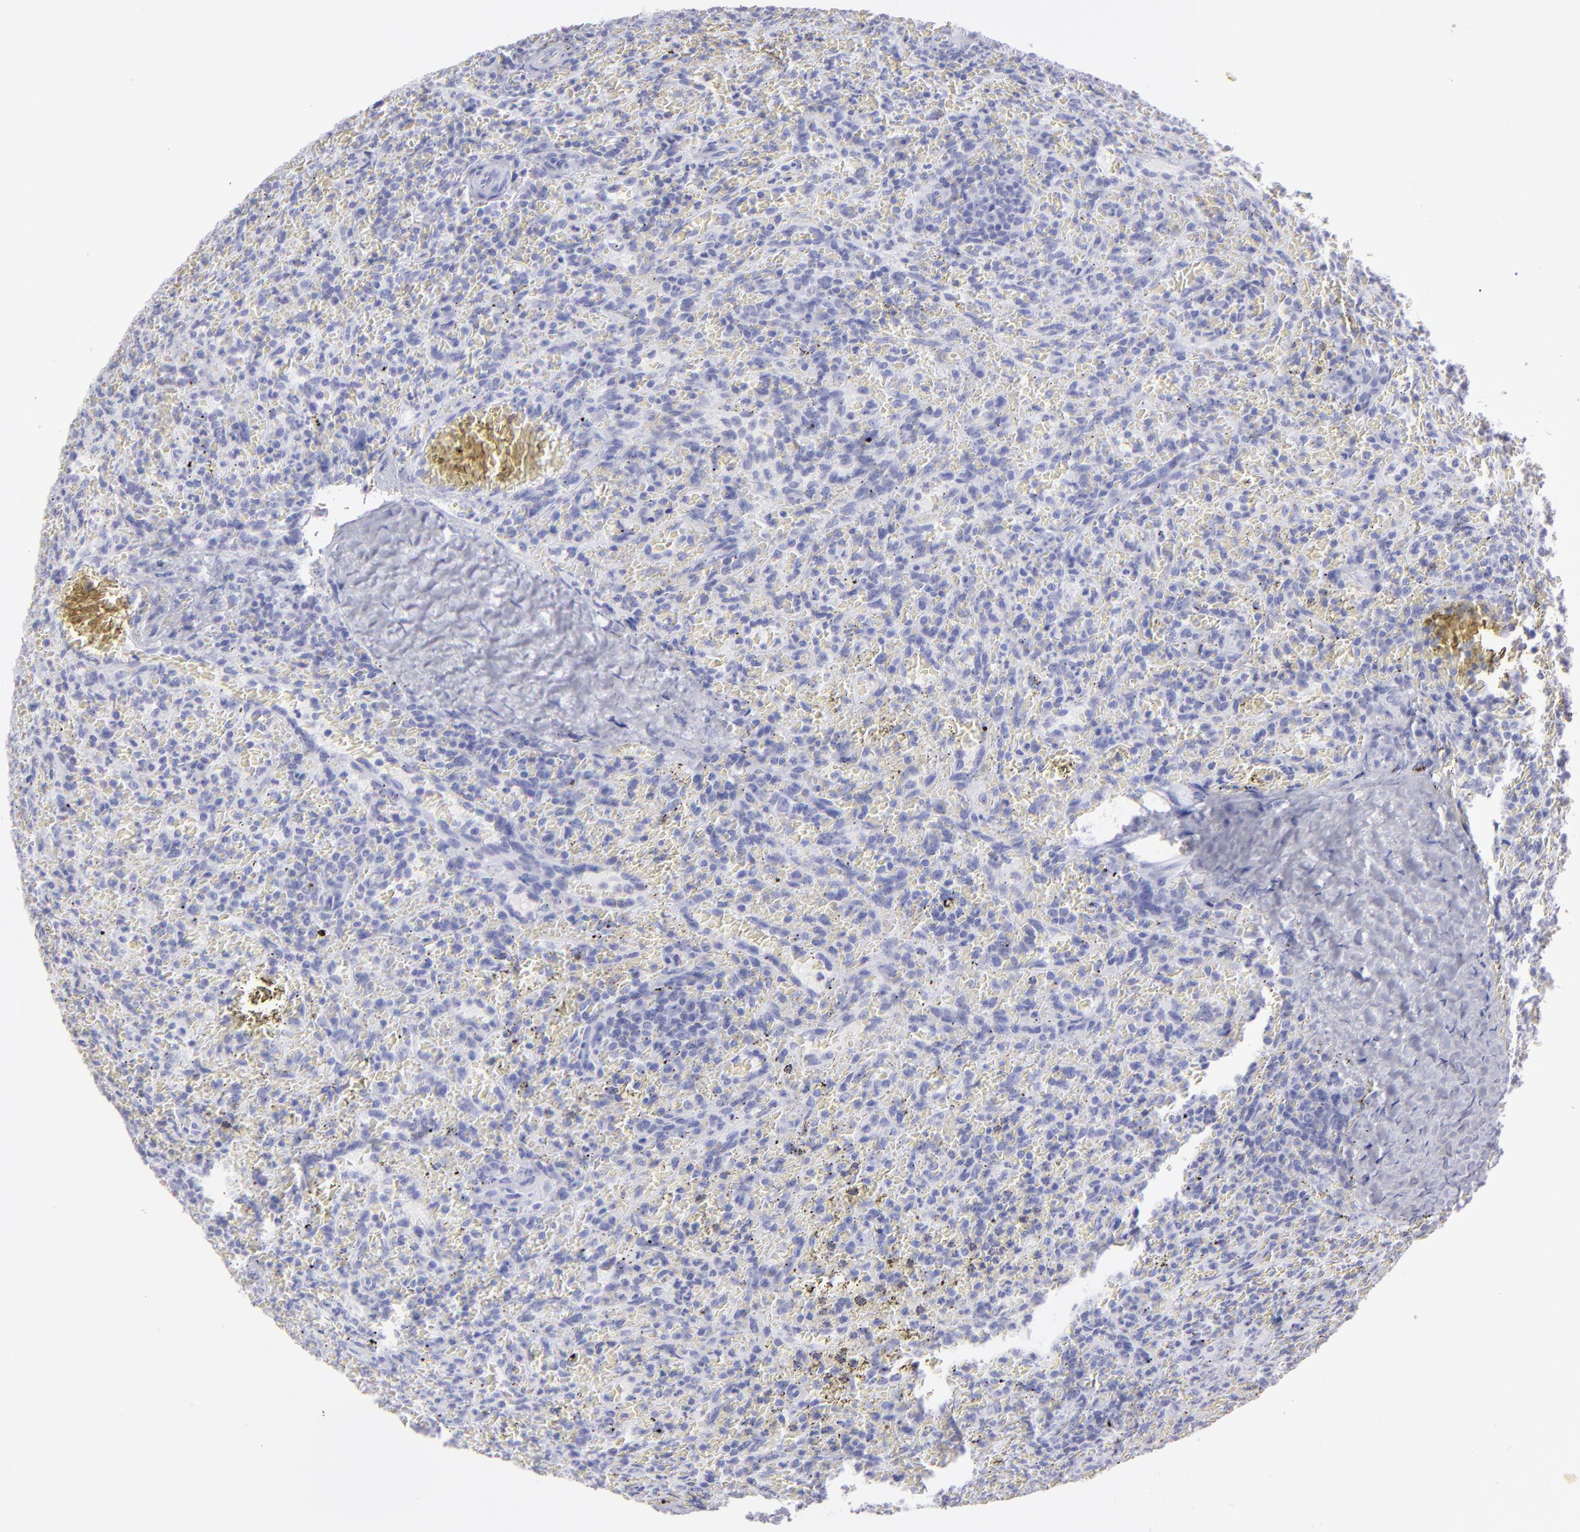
{"staining": {"intensity": "negative", "quantity": "none", "location": "none"}, "tissue": "lymphoma", "cell_type": "Tumor cells", "image_type": "cancer", "snomed": [{"axis": "morphology", "description": "Malignant lymphoma, non-Hodgkin's type, Low grade"}, {"axis": "topography", "description": "Spleen"}], "caption": "High magnification brightfield microscopy of lymphoma stained with DAB (brown) and counterstained with hematoxylin (blue): tumor cells show no significant expression. Nuclei are stained in blue.", "gene": "FLG", "patient": {"sex": "female", "age": 64}}